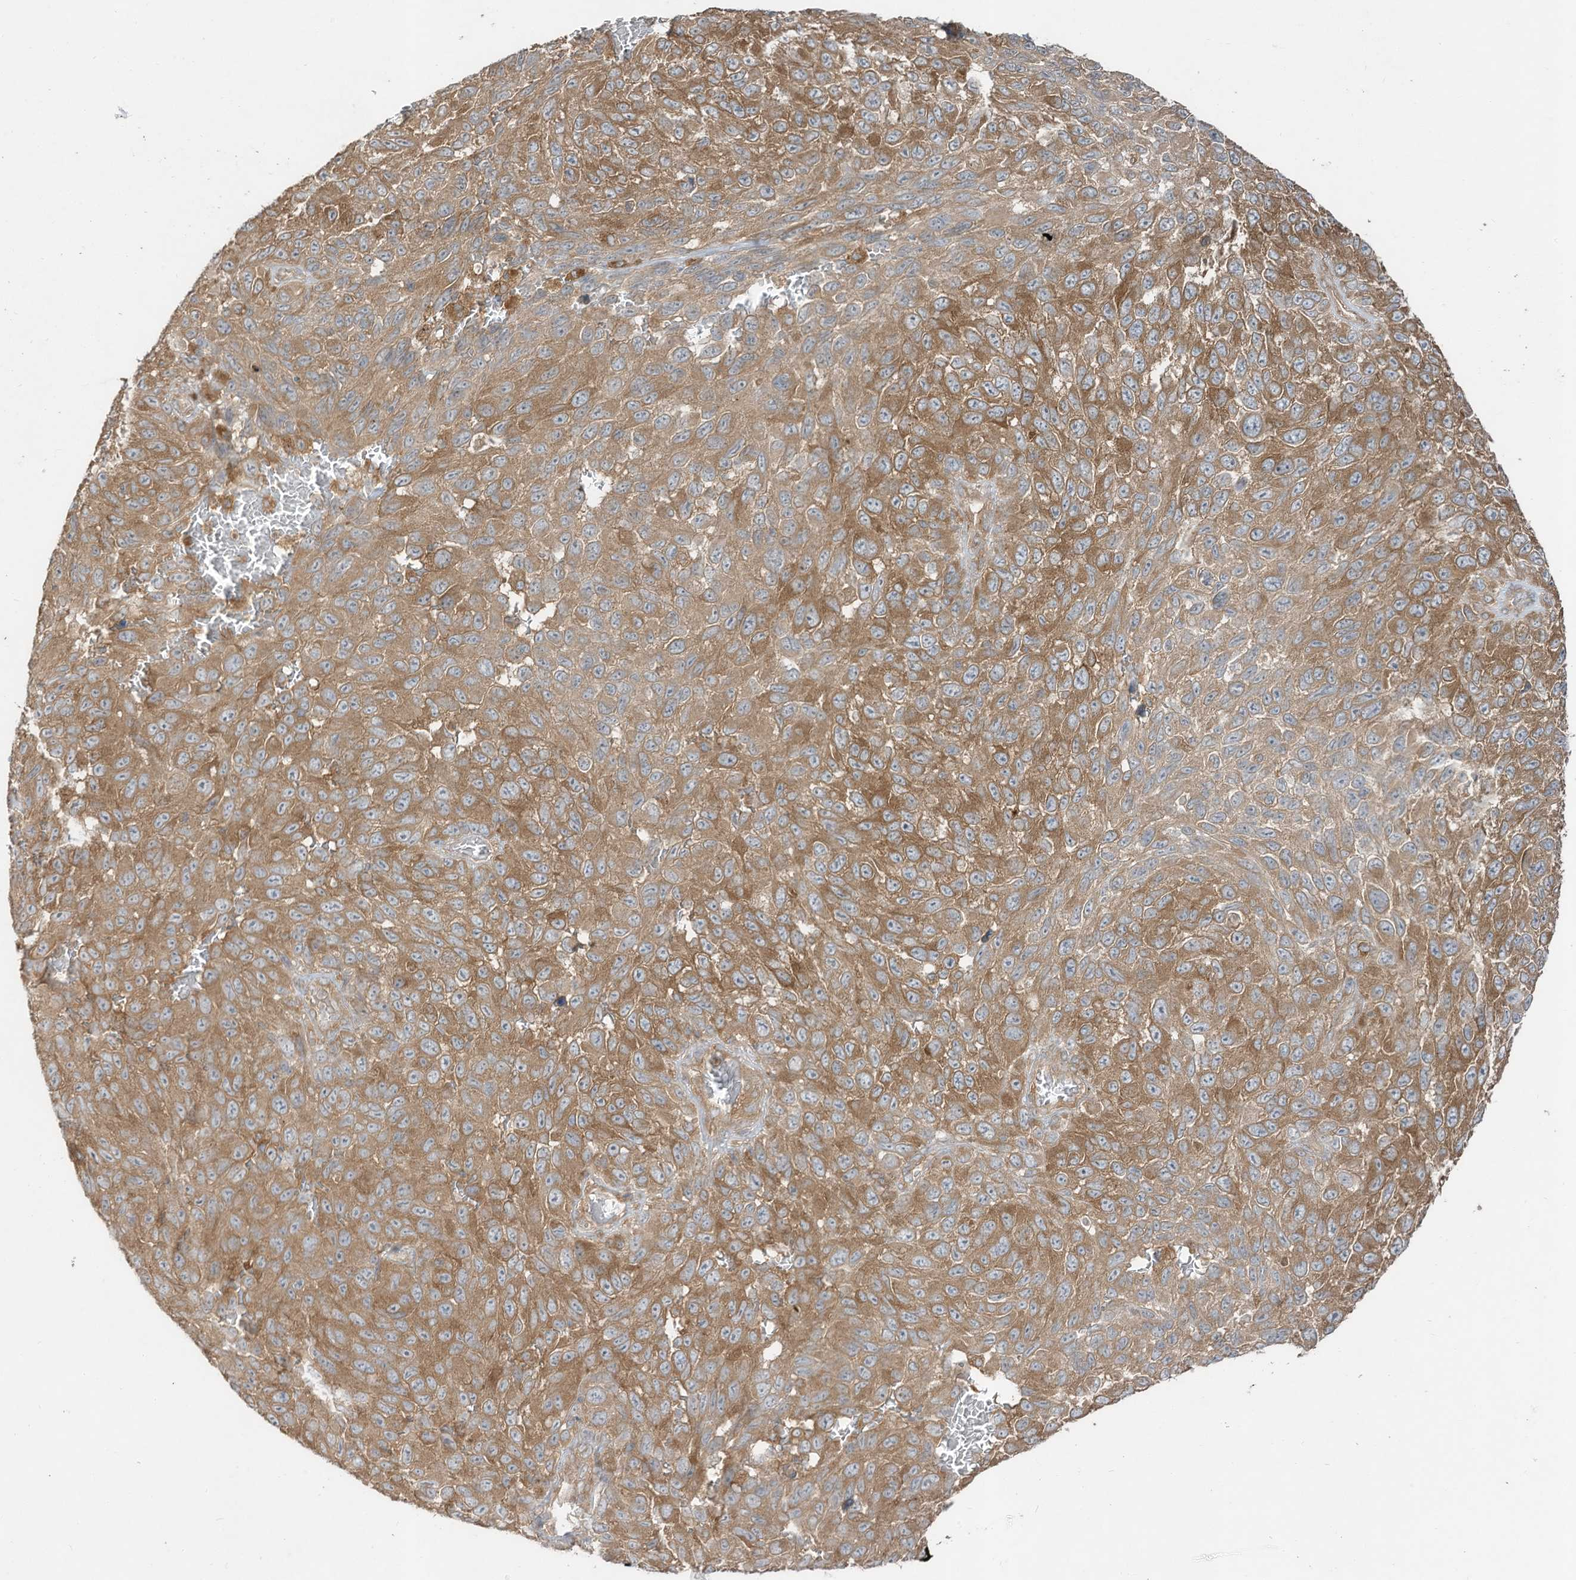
{"staining": {"intensity": "moderate", "quantity": ">75%", "location": "cytoplasmic/membranous"}, "tissue": "melanoma", "cell_type": "Tumor cells", "image_type": "cancer", "snomed": [{"axis": "morphology", "description": "Malignant melanoma, NOS"}, {"axis": "topography", "description": "Skin"}], "caption": "Immunohistochemical staining of melanoma shows medium levels of moderate cytoplasmic/membranous staining in about >75% of tumor cells.", "gene": "LDAH", "patient": {"sex": "female", "age": 94}}